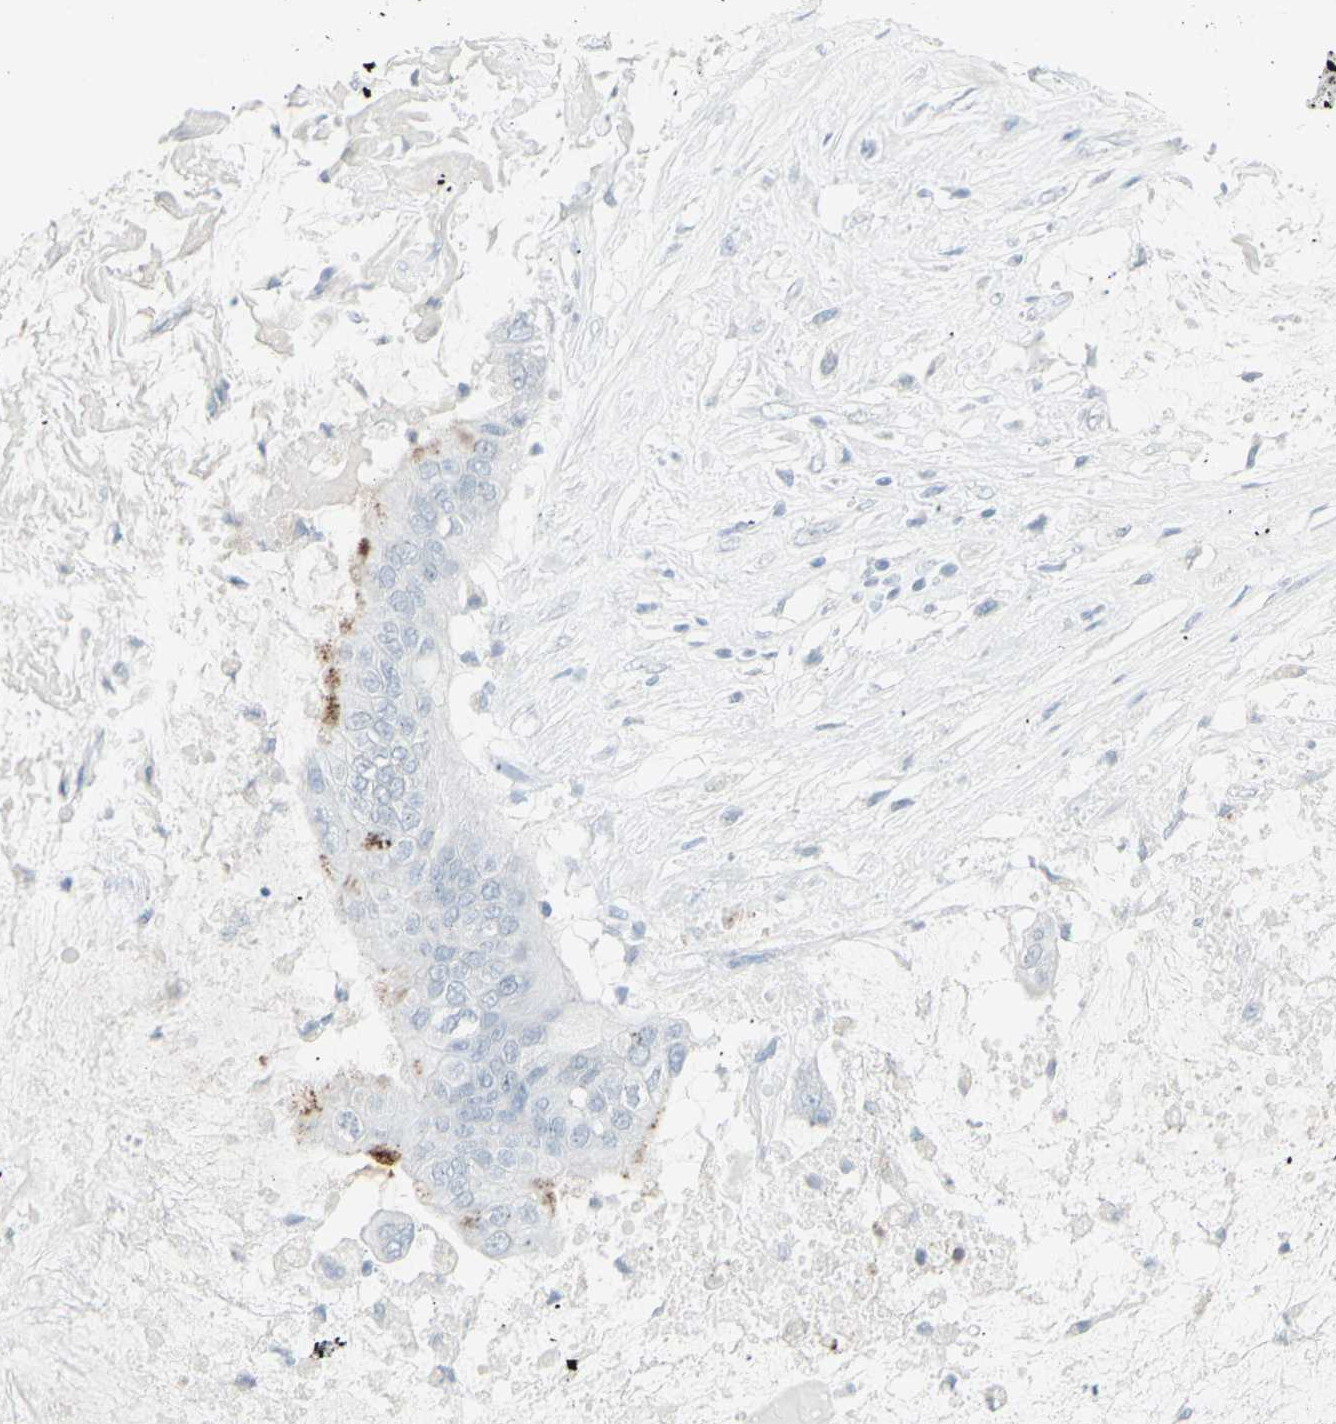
{"staining": {"intensity": "negative", "quantity": "none", "location": "none"}, "tissue": "ovarian cancer", "cell_type": "Tumor cells", "image_type": "cancer", "snomed": [{"axis": "morphology", "description": "Cystadenocarcinoma, mucinous, NOS"}, {"axis": "topography", "description": "Ovary"}], "caption": "IHC micrograph of neoplastic tissue: ovarian cancer (mucinous cystadenocarcinoma) stained with DAB shows no significant protein expression in tumor cells. (Stains: DAB (3,3'-diaminobenzidine) immunohistochemistry (IHC) with hematoxylin counter stain, Microscopy: brightfield microscopy at high magnification).", "gene": "YBX2", "patient": {"sex": "female", "age": 80}}